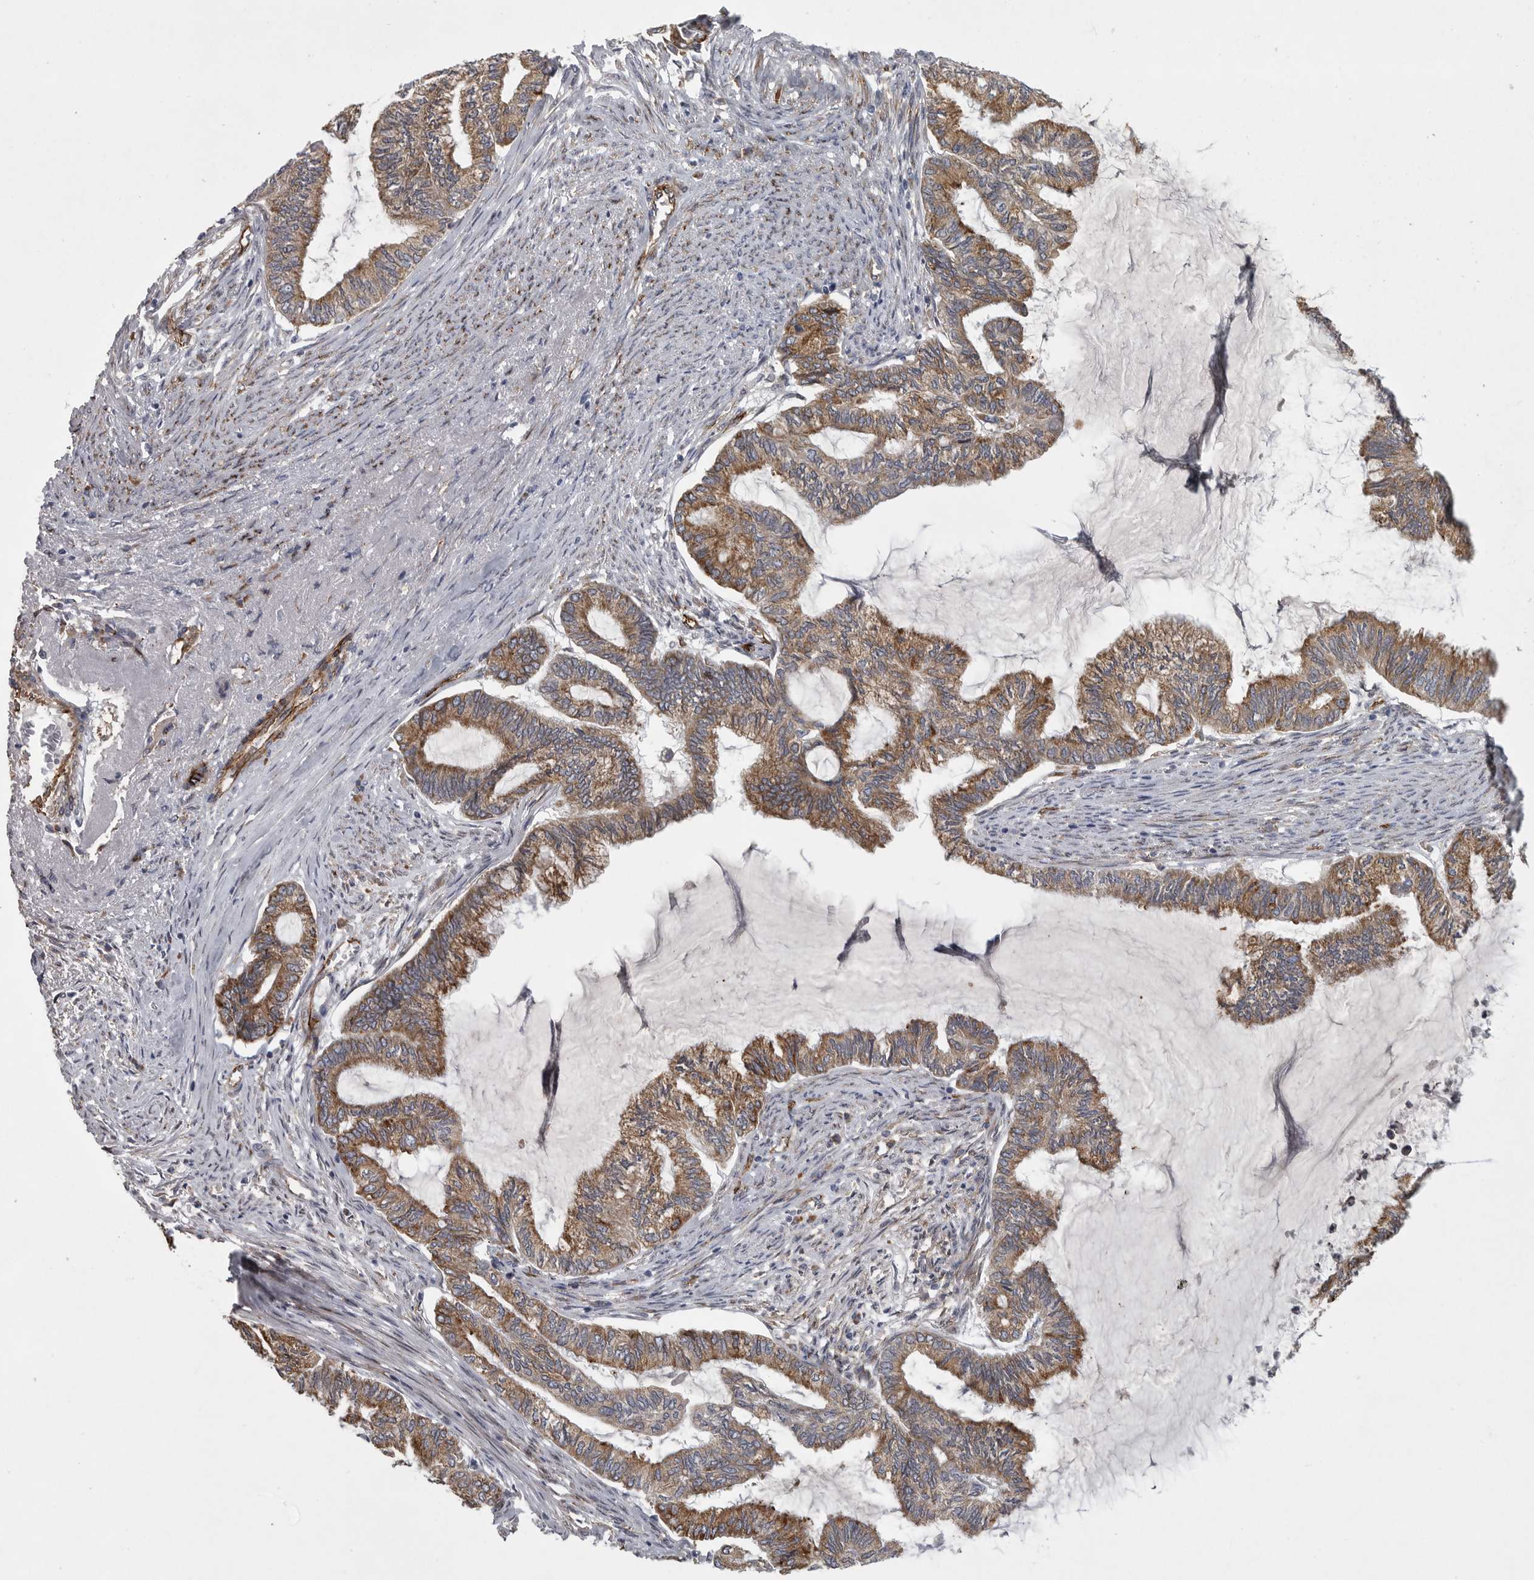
{"staining": {"intensity": "moderate", "quantity": ">75%", "location": "cytoplasmic/membranous"}, "tissue": "endometrial cancer", "cell_type": "Tumor cells", "image_type": "cancer", "snomed": [{"axis": "morphology", "description": "Adenocarcinoma, NOS"}, {"axis": "topography", "description": "Endometrium"}], "caption": "Brown immunohistochemical staining in human endometrial adenocarcinoma demonstrates moderate cytoplasmic/membranous positivity in approximately >75% of tumor cells. (brown staining indicates protein expression, while blue staining denotes nuclei).", "gene": "MINPP1", "patient": {"sex": "female", "age": 86}}